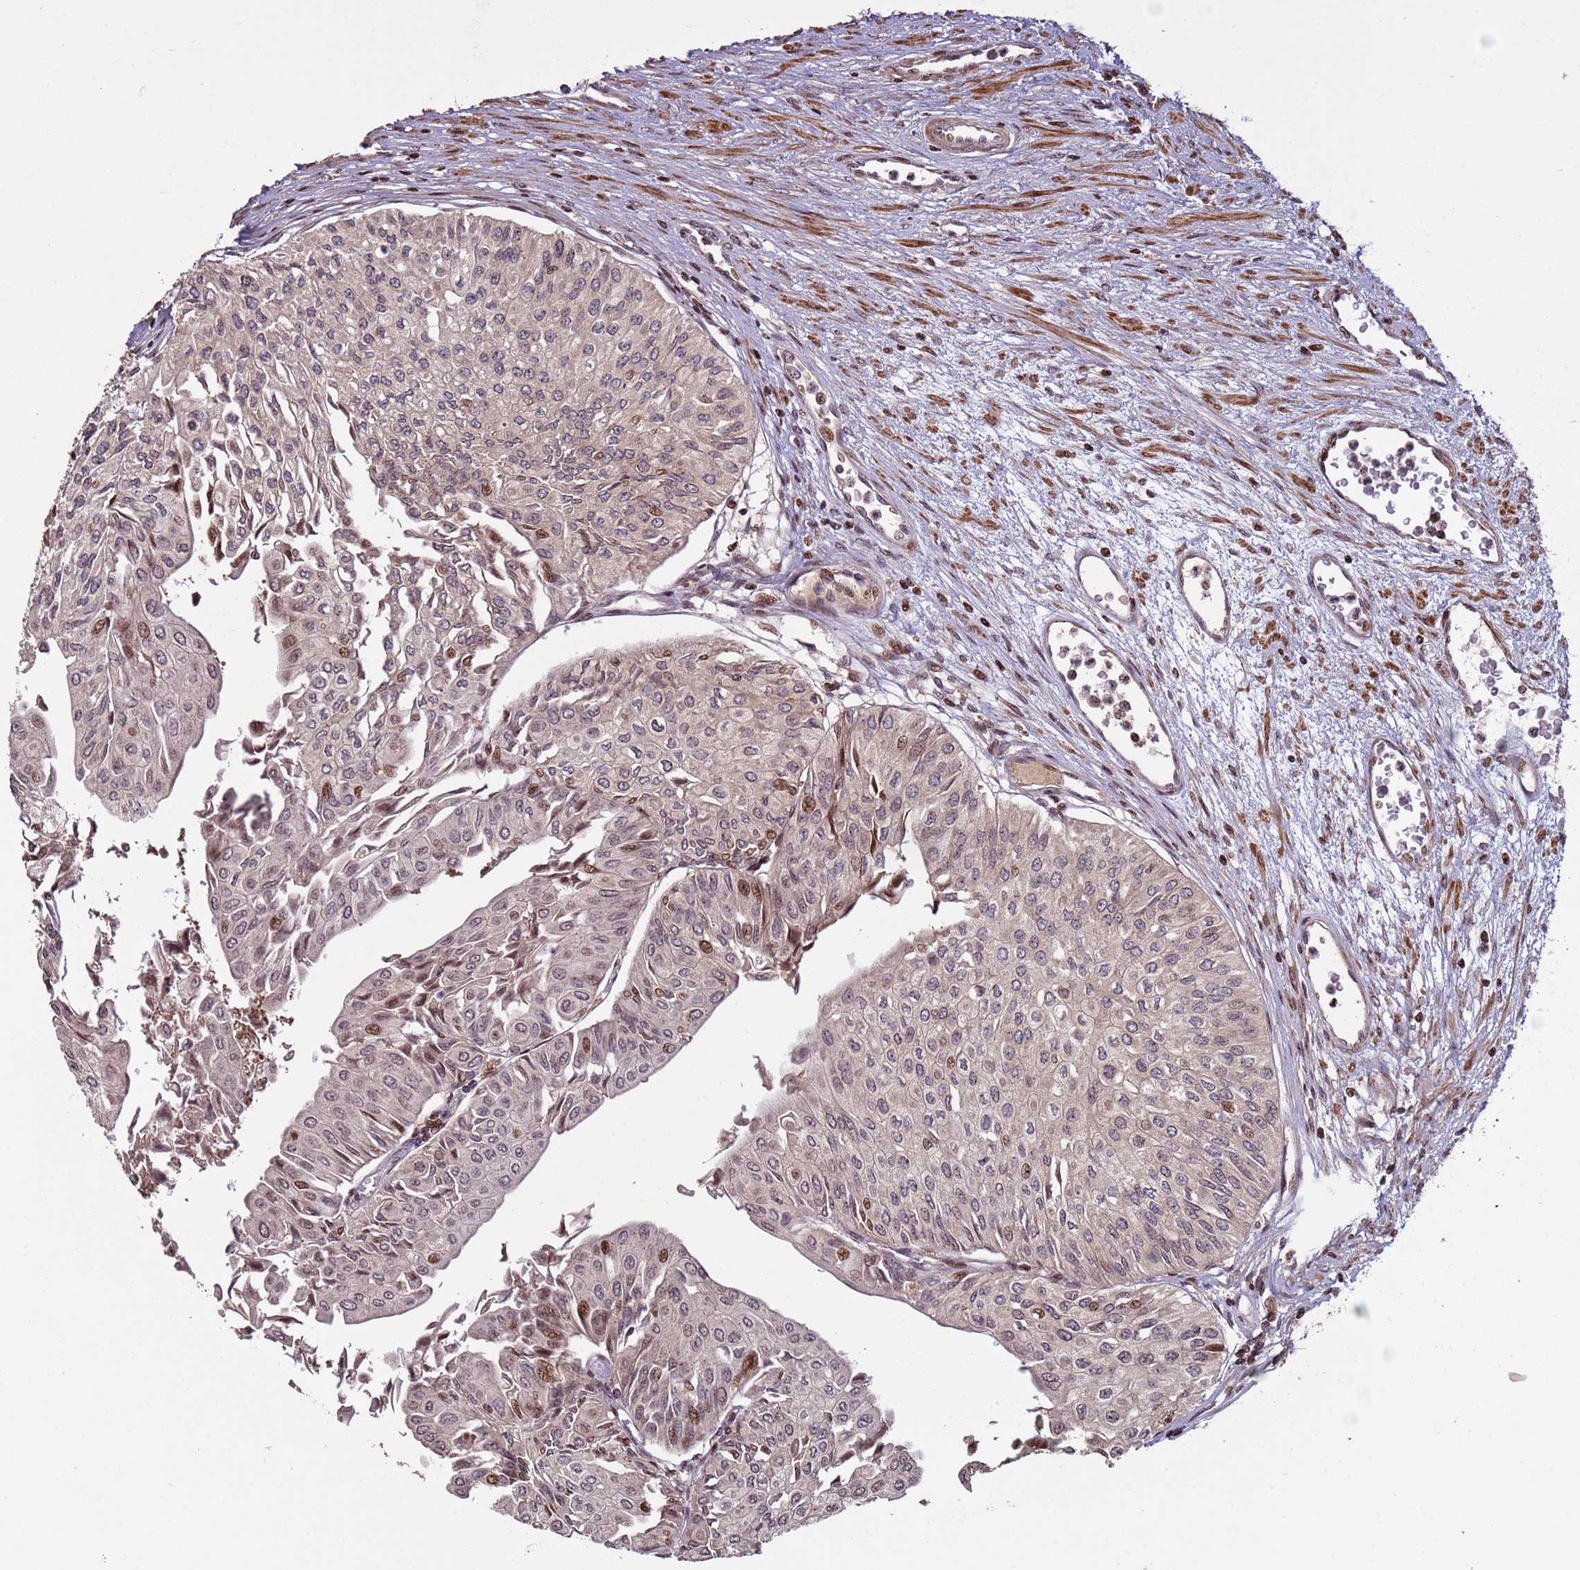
{"staining": {"intensity": "moderate", "quantity": ">75%", "location": "cytoplasmic/membranous,nuclear"}, "tissue": "urothelial cancer", "cell_type": "Tumor cells", "image_type": "cancer", "snomed": [{"axis": "morphology", "description": "Urothelial carcinoma, Low grade"}, {"axis": "topography", "description": "Urinary bladder"}], "caption": "Tumor cells show medium levels of moderate cytoplasmic/membranous and nuclear positivity in about >75% of cells in human urothelial carcinoma (low-grade).", "gene": "HGH1", "patient": {"sex": "male", "age": 67}}